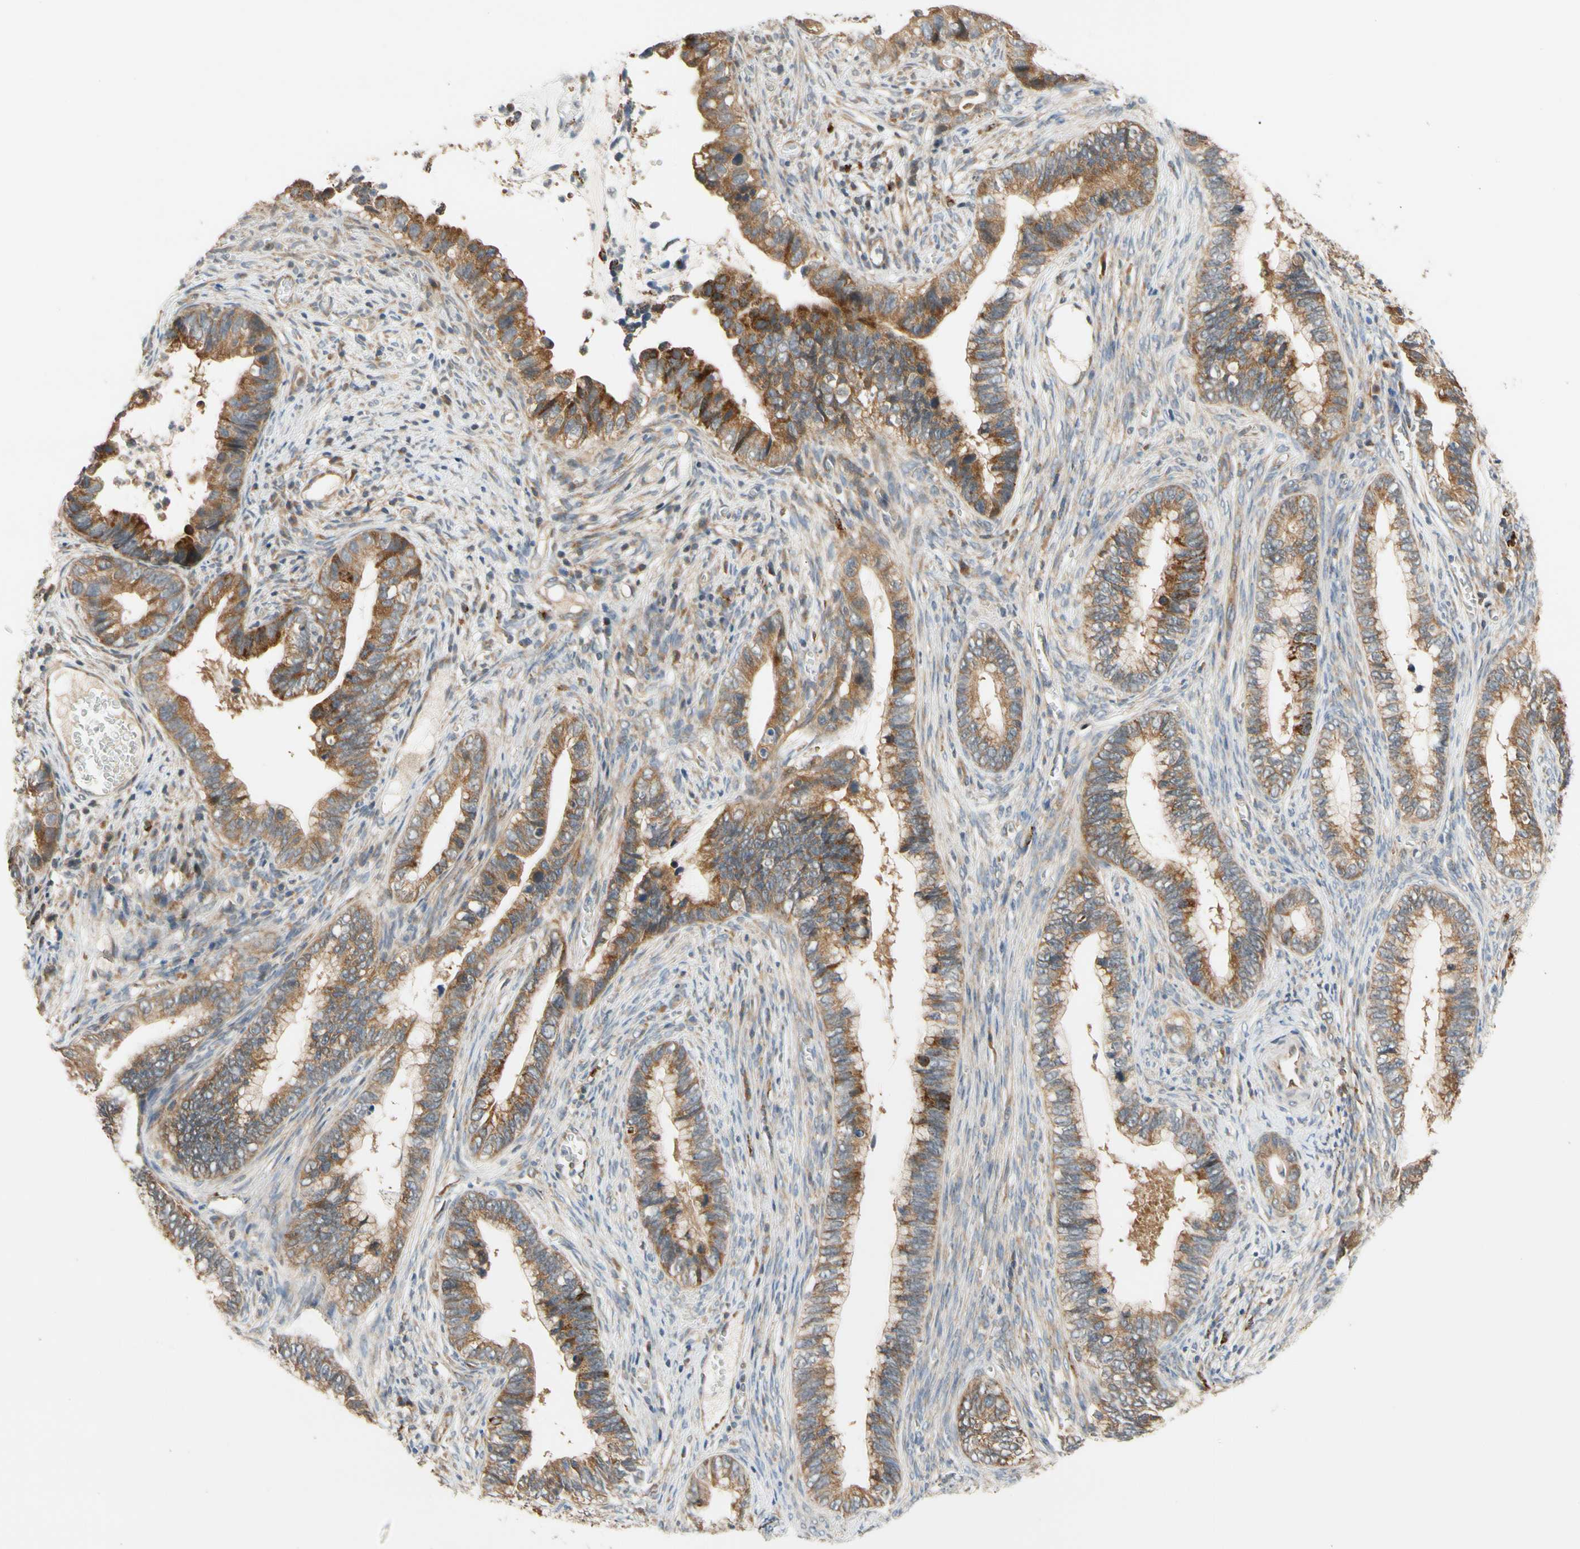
{"staining": {"intensity": "weak", "quantity": "25%-75%", "location": "cytoplasmic/membranous"}, "tissue": "cervical cancer", "cell_type": "Tumor cells", "image_type": "cancer", "snomed": [{"axis": "morphology", "description": "Adenocarcinoma, NOS"}, {"axis": "topography", "description": "Cervix"}], "caption": "The photomicrograph reveals immunohistochemical staining of adenocarcinoma (cervical). There is weak cytoplasmic/membranous expression is present in about 25%-75% of tumor cells. (DAB IHC with brightfield microscopy, high magnification).", "gene": "ANKHD1", "patient": {"sex": "female", "age": 44}}